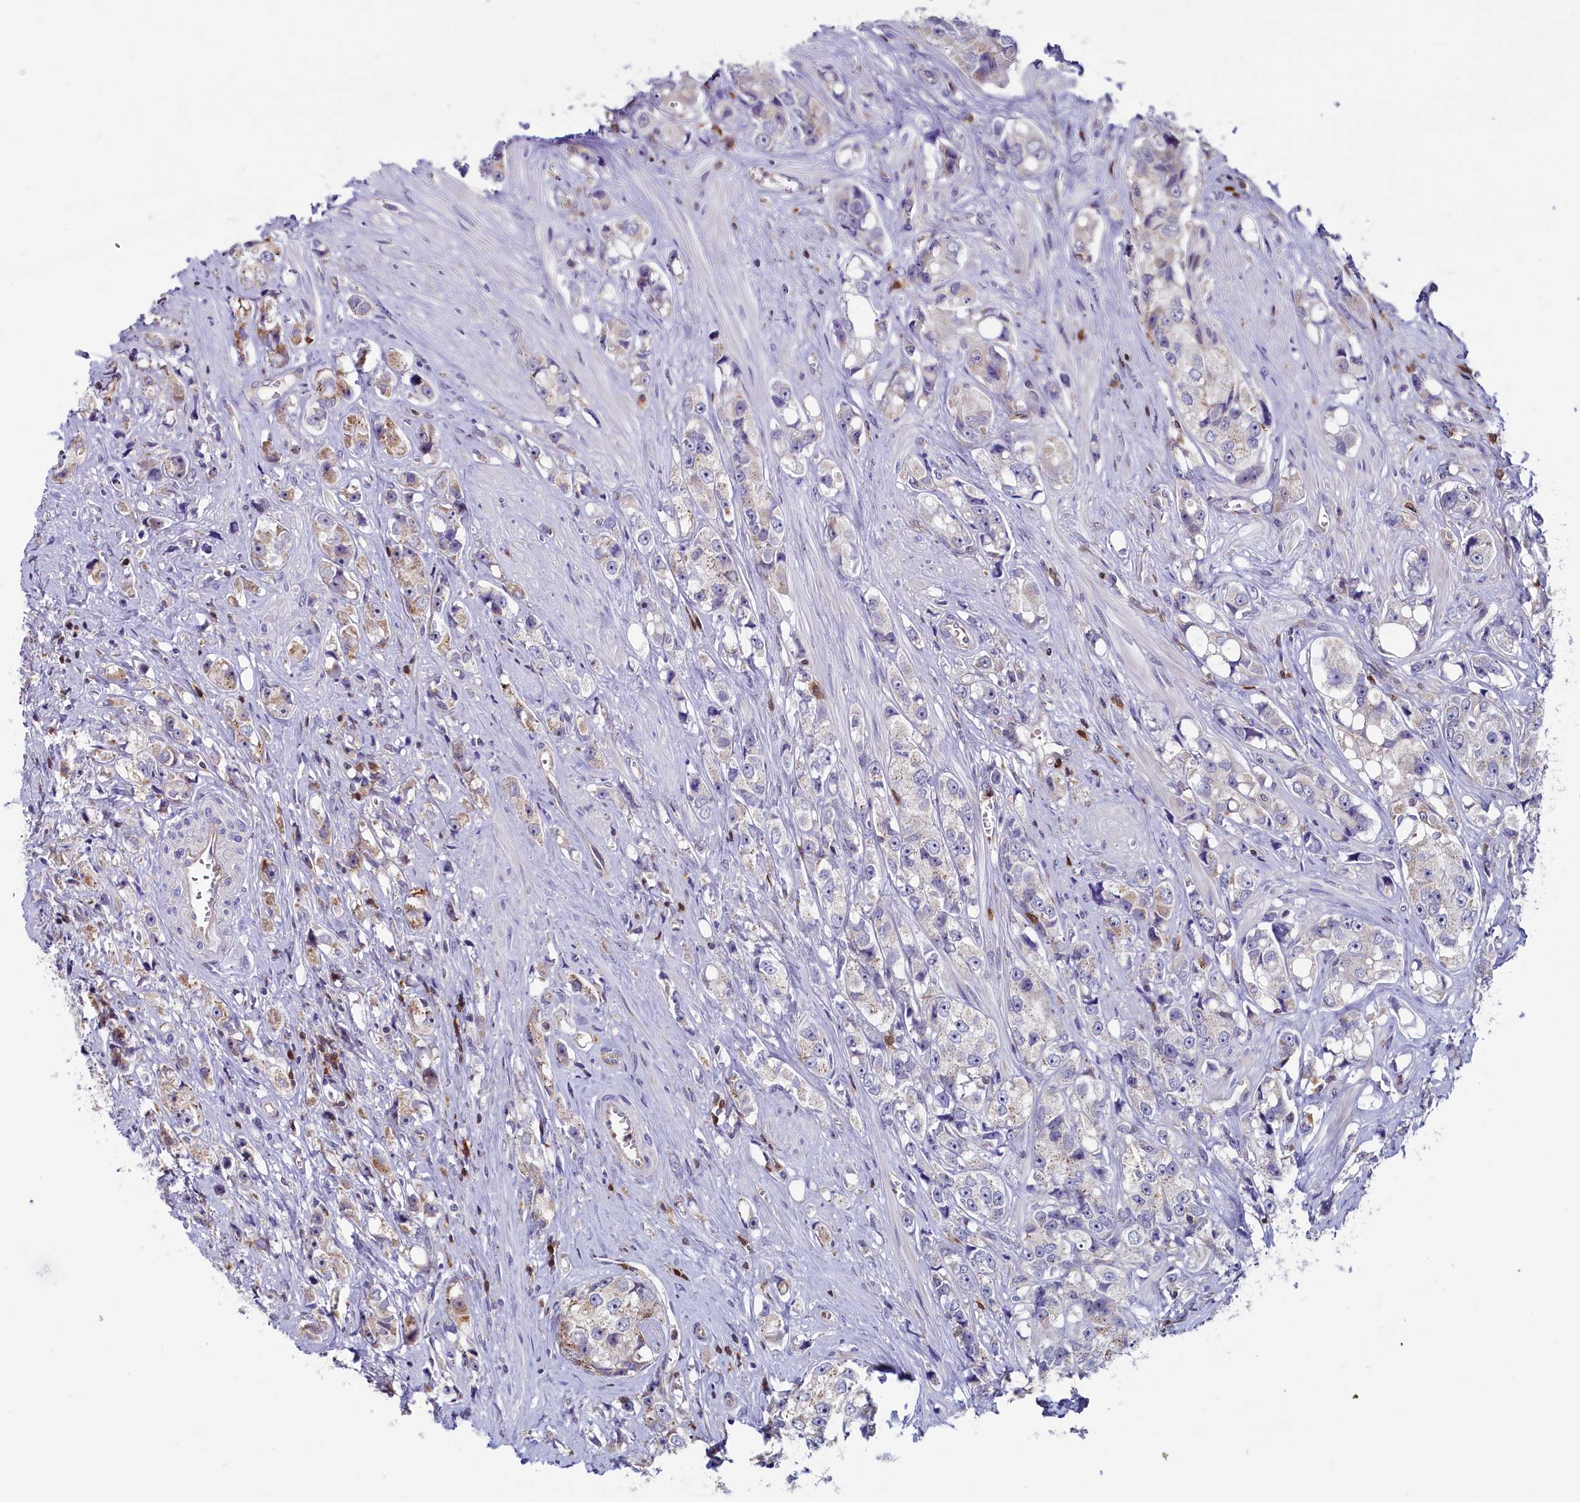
{"staining": {"intensity": "weak", "quantity": "<25%", "location": "cytoplasmic/membranous"}, "tissue": "prostate cancer", "cell_type": "Tumor cells", "image_type": "cancer", "snomed": [{"axis": "morphology", "description": "Adenocarcinoma, High grade"}, {"axis": "topography", "description": "Prostate"}], "caption": "Prostate high-grade adenocarcinoma was stained to show a protein in brown. There is no significant positivity in tumor cells.", "gene": "CIAPIN1", "patient": {"sex": "male", "age": 74}}